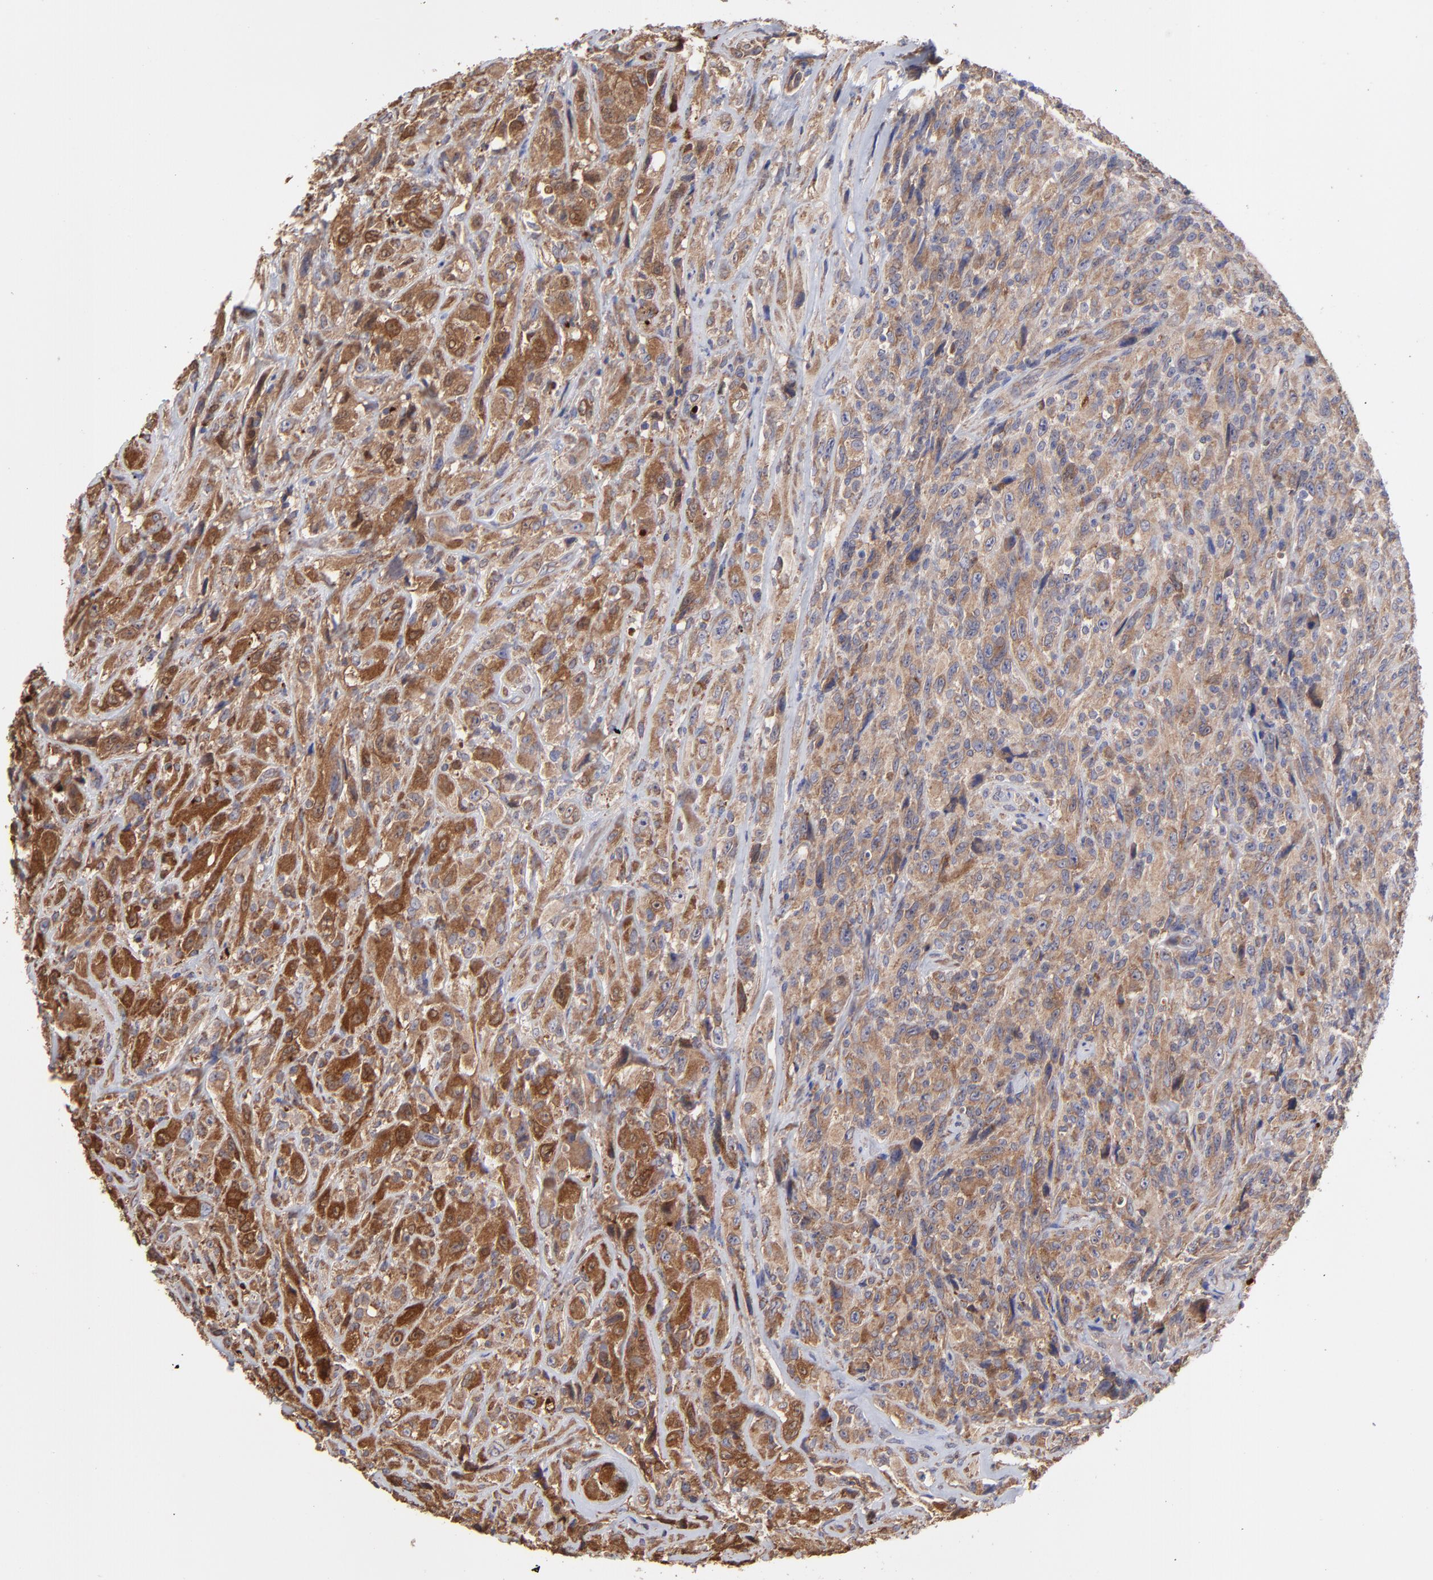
{"staining": {"intensity": "strong", "quantity": ">75%", "location": "cytoplasmic/membranous"}, "tissue": "glioma", "cell_type": "Tumor cells", "image_type": "cancer", "snomed": [{"axis": "morphology", "description": "Glioma, malignant, High grade"}, {"axis": "topography", "description": "Brain"}], "caption": "Malignant high-grade glioma stained with a brown dye reveals strong cytoplasmic/membranous positive positivity in about >75% of tumor cells.", "gene": "PFKM", "patient": {"sex": "male", "age": 48}}